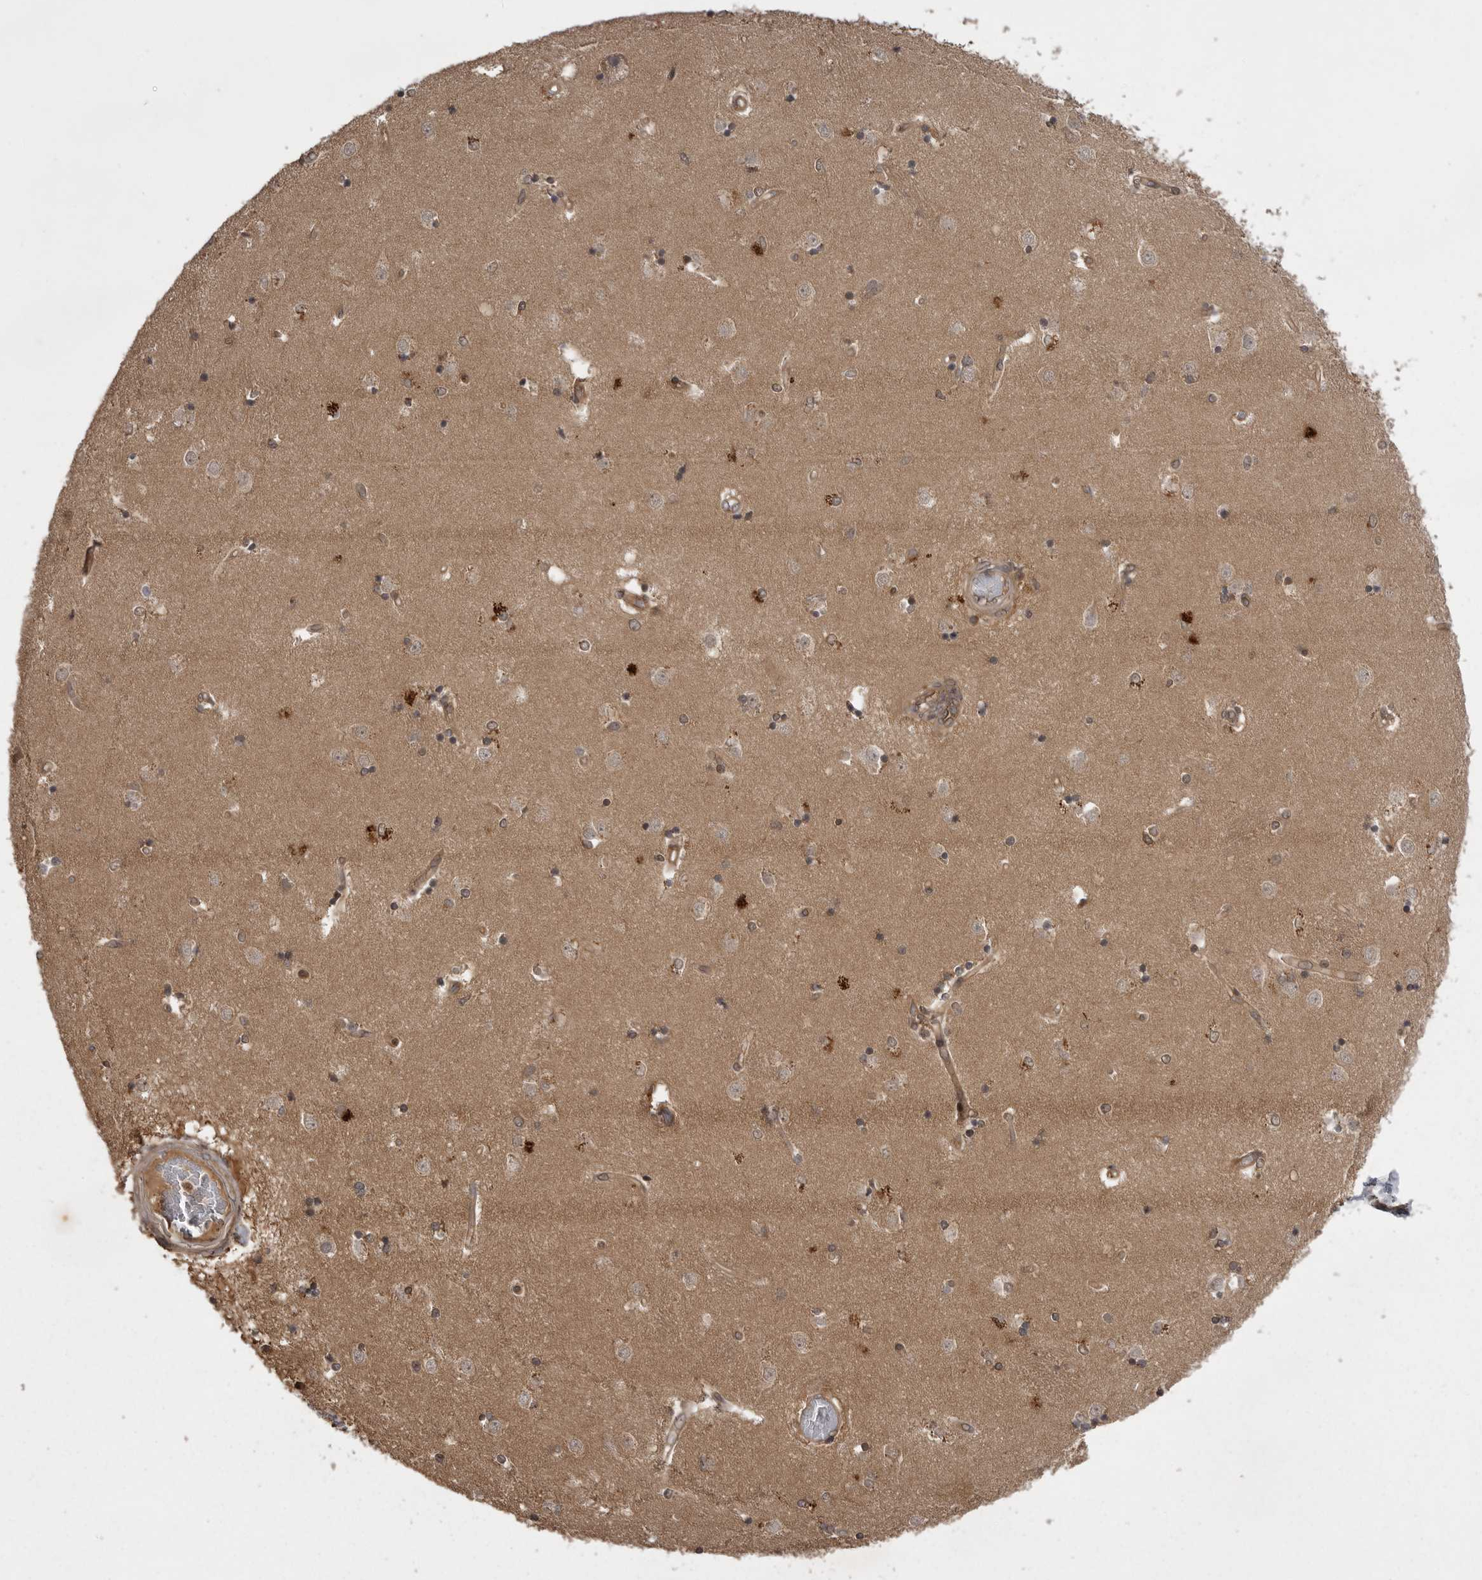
{"staining": {"intensity": "moderate", "quantity": "<25%", "location": "cytoplasmic/membranous"}, "tissue": "caudate", "cell_type": "Glial cells", "image_type": "normal", "snomed": [{"axis": "morphology", "description": "Normal tissue, NOS"}, {"axis": "topography", "description": "Lateral ventricle wall"}], "caption": "A brown stain labels moderate cytoplasmic/membranous positivity of a protein in glial cells of benign caudate. (Brightfield microscopy of DAB IHC at high magnification).", "gene": "STK24", "patient": {"sex": "male", "age": 45}}